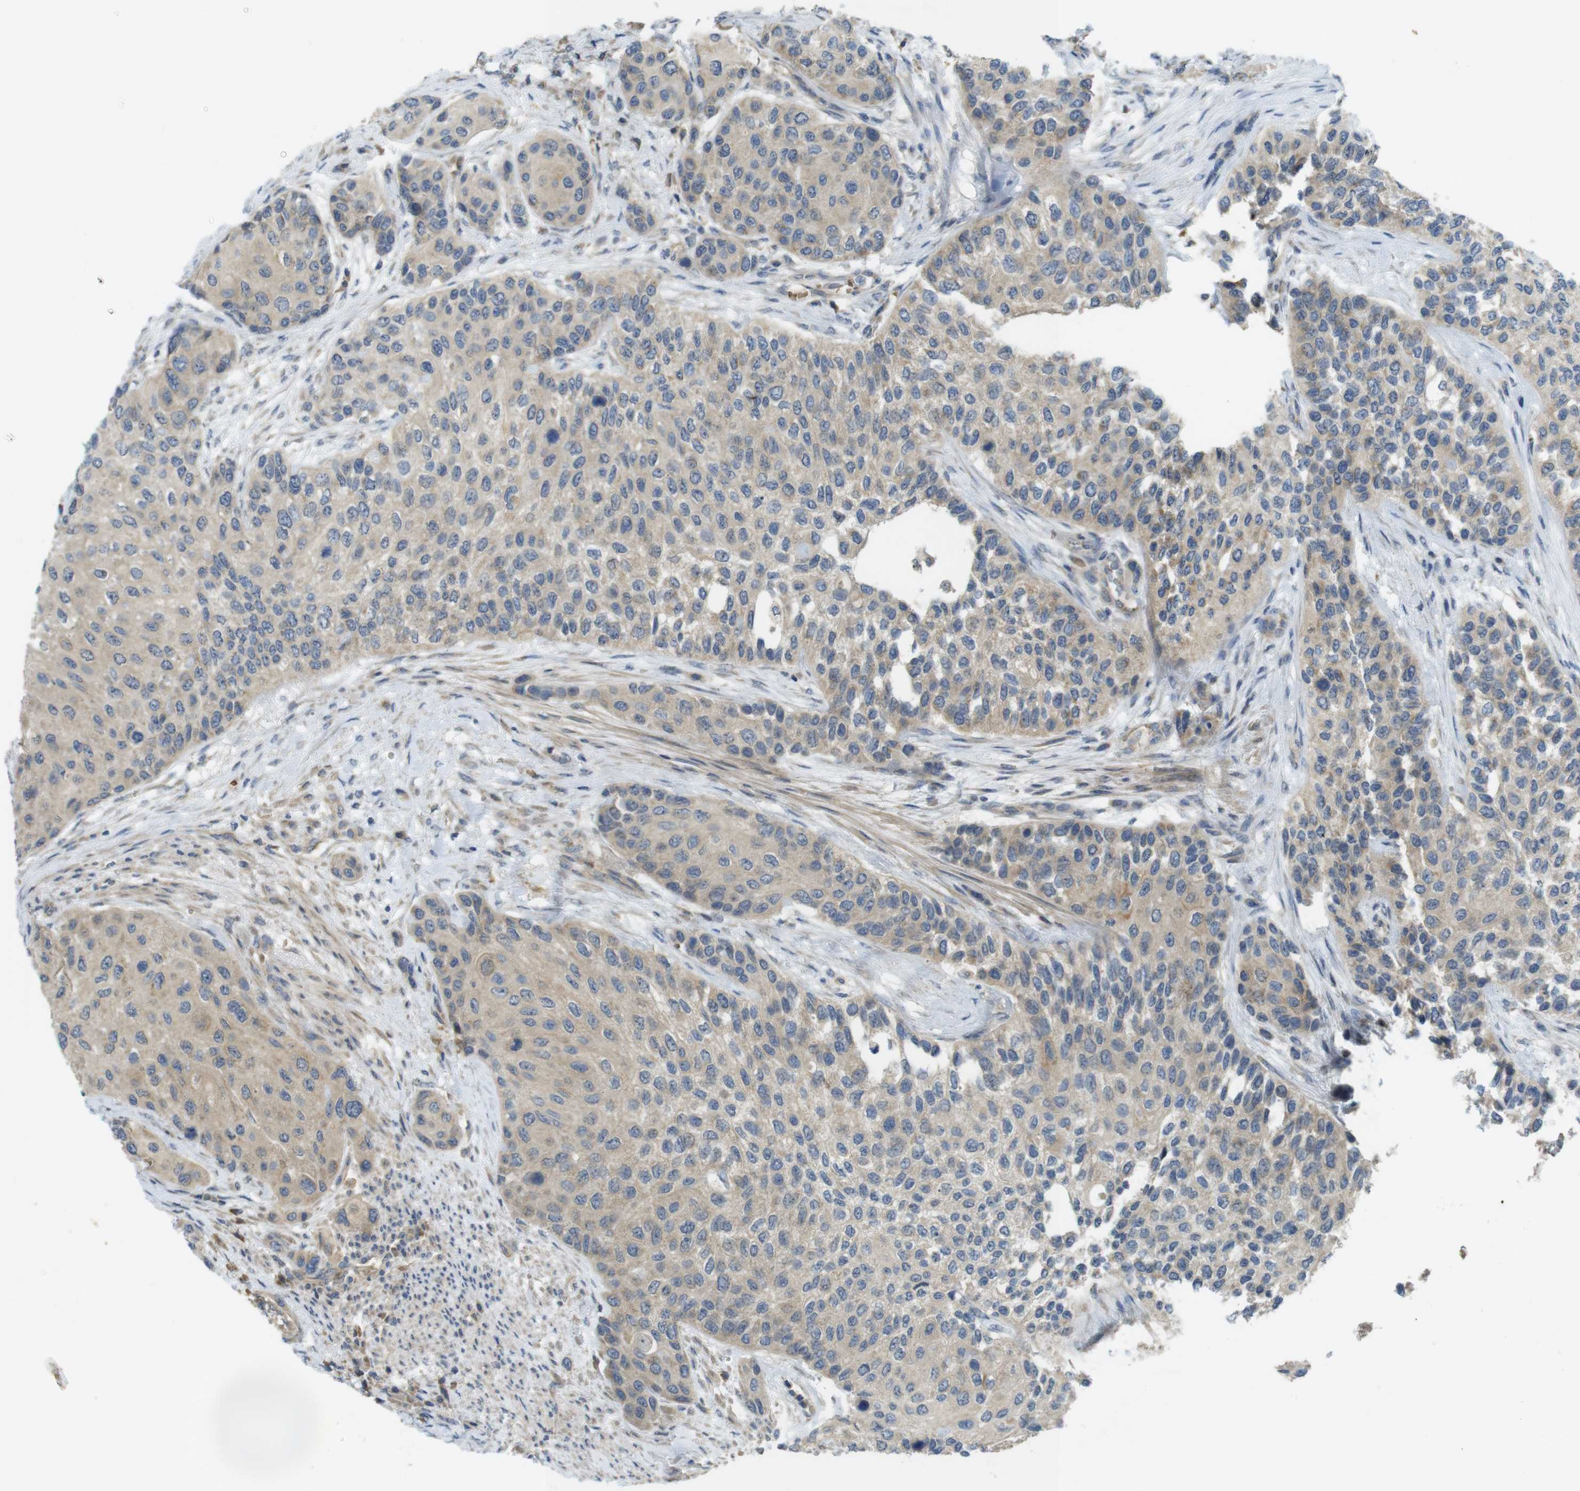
{"staining": {"intensity": "weak", "quantity": ">75%", "location": "cytoplasmic/membranous"}, "tissue": "urothelial cancer", "cell_type": "Tumor cells", "image_type": "cancer", "snomed": [{"axis": "morphology", "description": "Urothelial carcinoma, High grade"}, {"axis": "topography", "description": "Urinary bladder"}], "caption": "There is low levels of weak cytoplasmic/membranous positivity in tumor cells of urothelial cancer, as demonstrated by immunohistochemical staining (brown color).", "gene": "CLTC", "patient": {"sex": "female", "age": 56}}